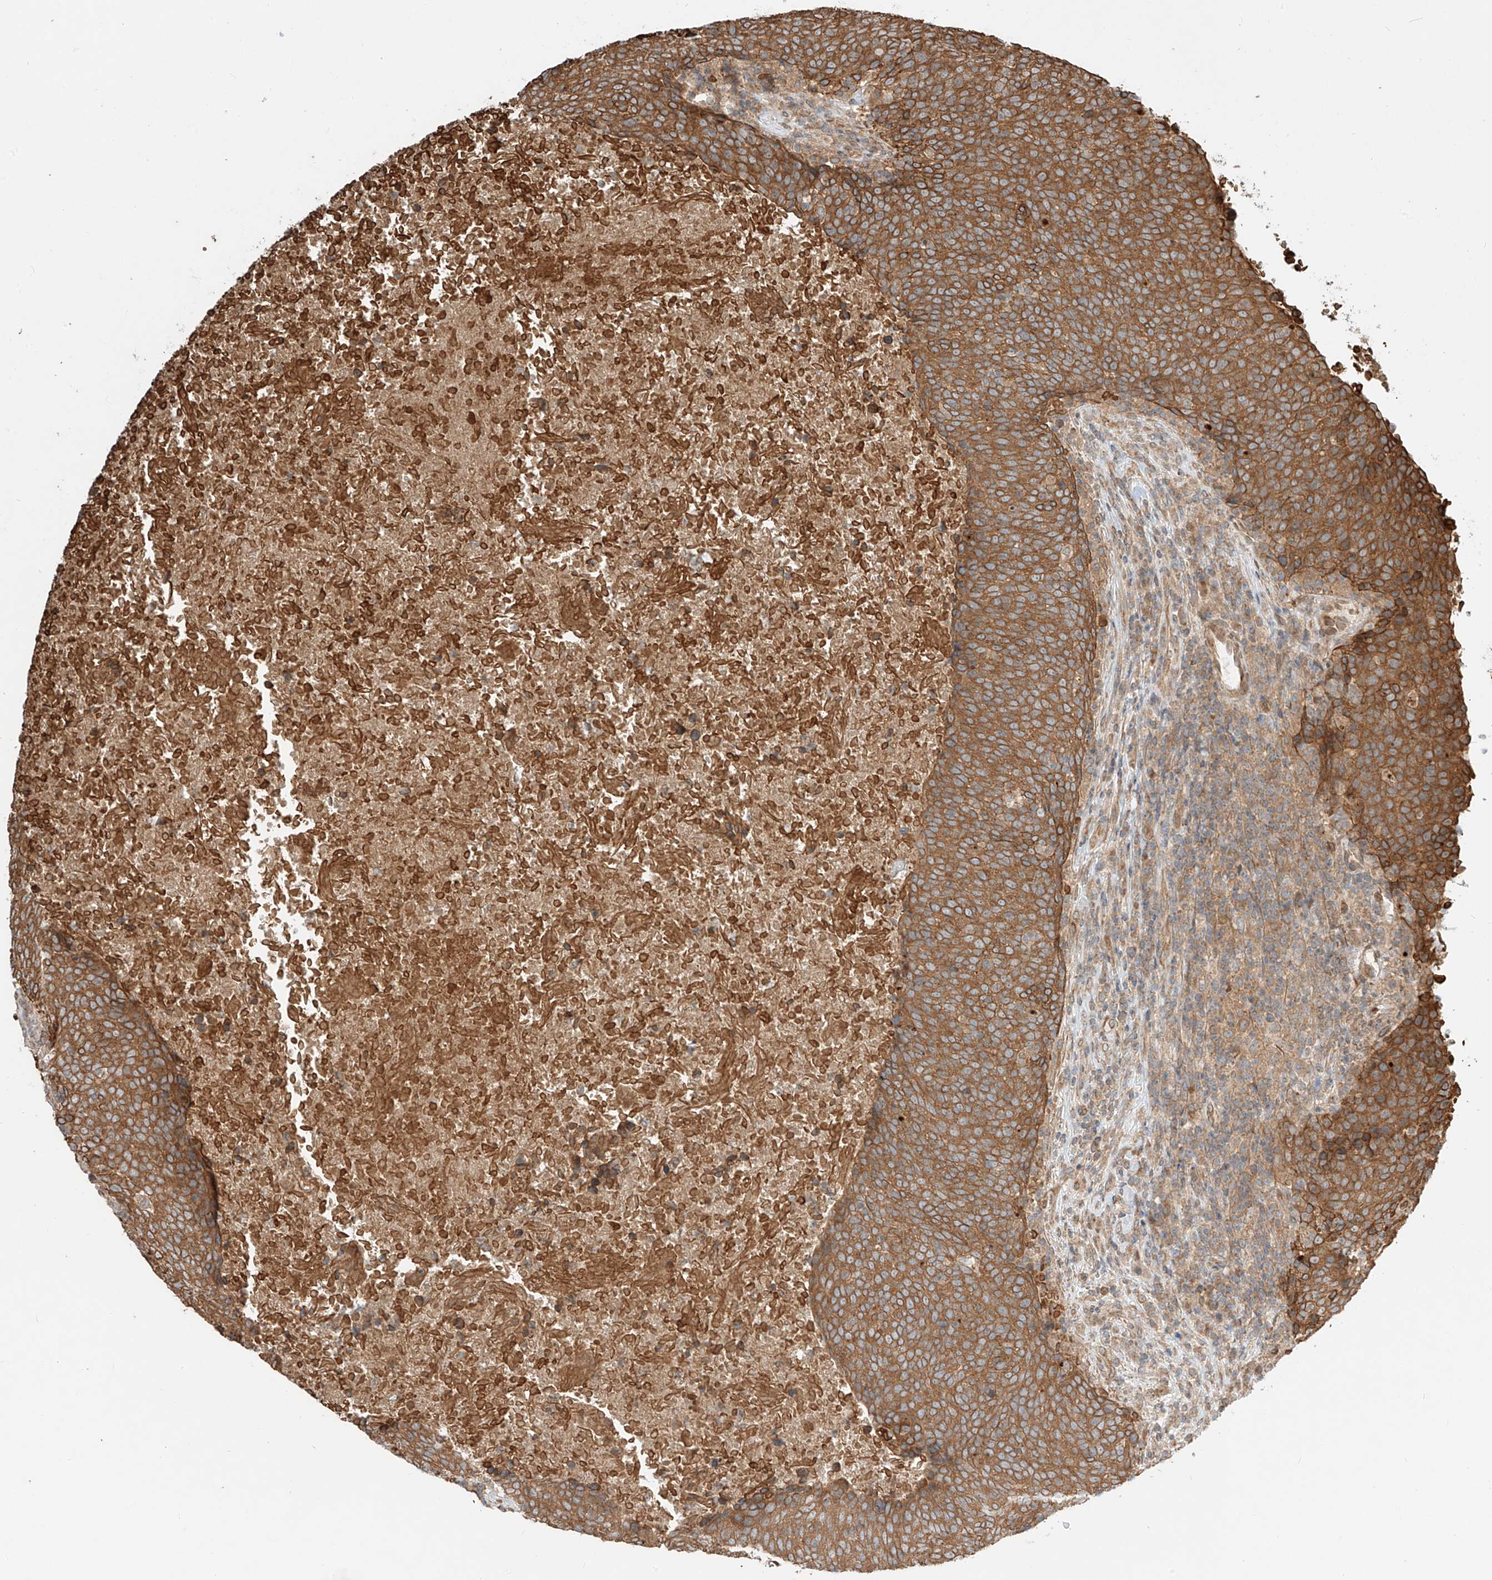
{"staining": {"intensity": "moderate", "quantity": ">75%", "location": "cytoplasmic/membranous"}, "tissue": "head and neck cancer", "cell_type": "Tumor cells", "image_type": "cancer", "snomed": [{"axis": "morphology", "description": "Squamous cell carcinoma, NOS"}, {"axis": "morphology", "description": "Squamous cell carcinoma, metastatic, NOS"}, {"axis": "topography", "description": "Lymph node"}, {"axis": "topography", "description": "Head-Neck"}], "caption": "Tumor cells demonstrate medium levels of moderate cytoplasmic/membranous positivity in about >75% of cells in head and neck metastatic squamous cell carcinoma. (DAB (3,3'-diaminobenzidine) IHC, brown staining for protein, blue staining for nuclei).", "gene": "CEP162", "patient": {"sex": "male", "age": 62}}